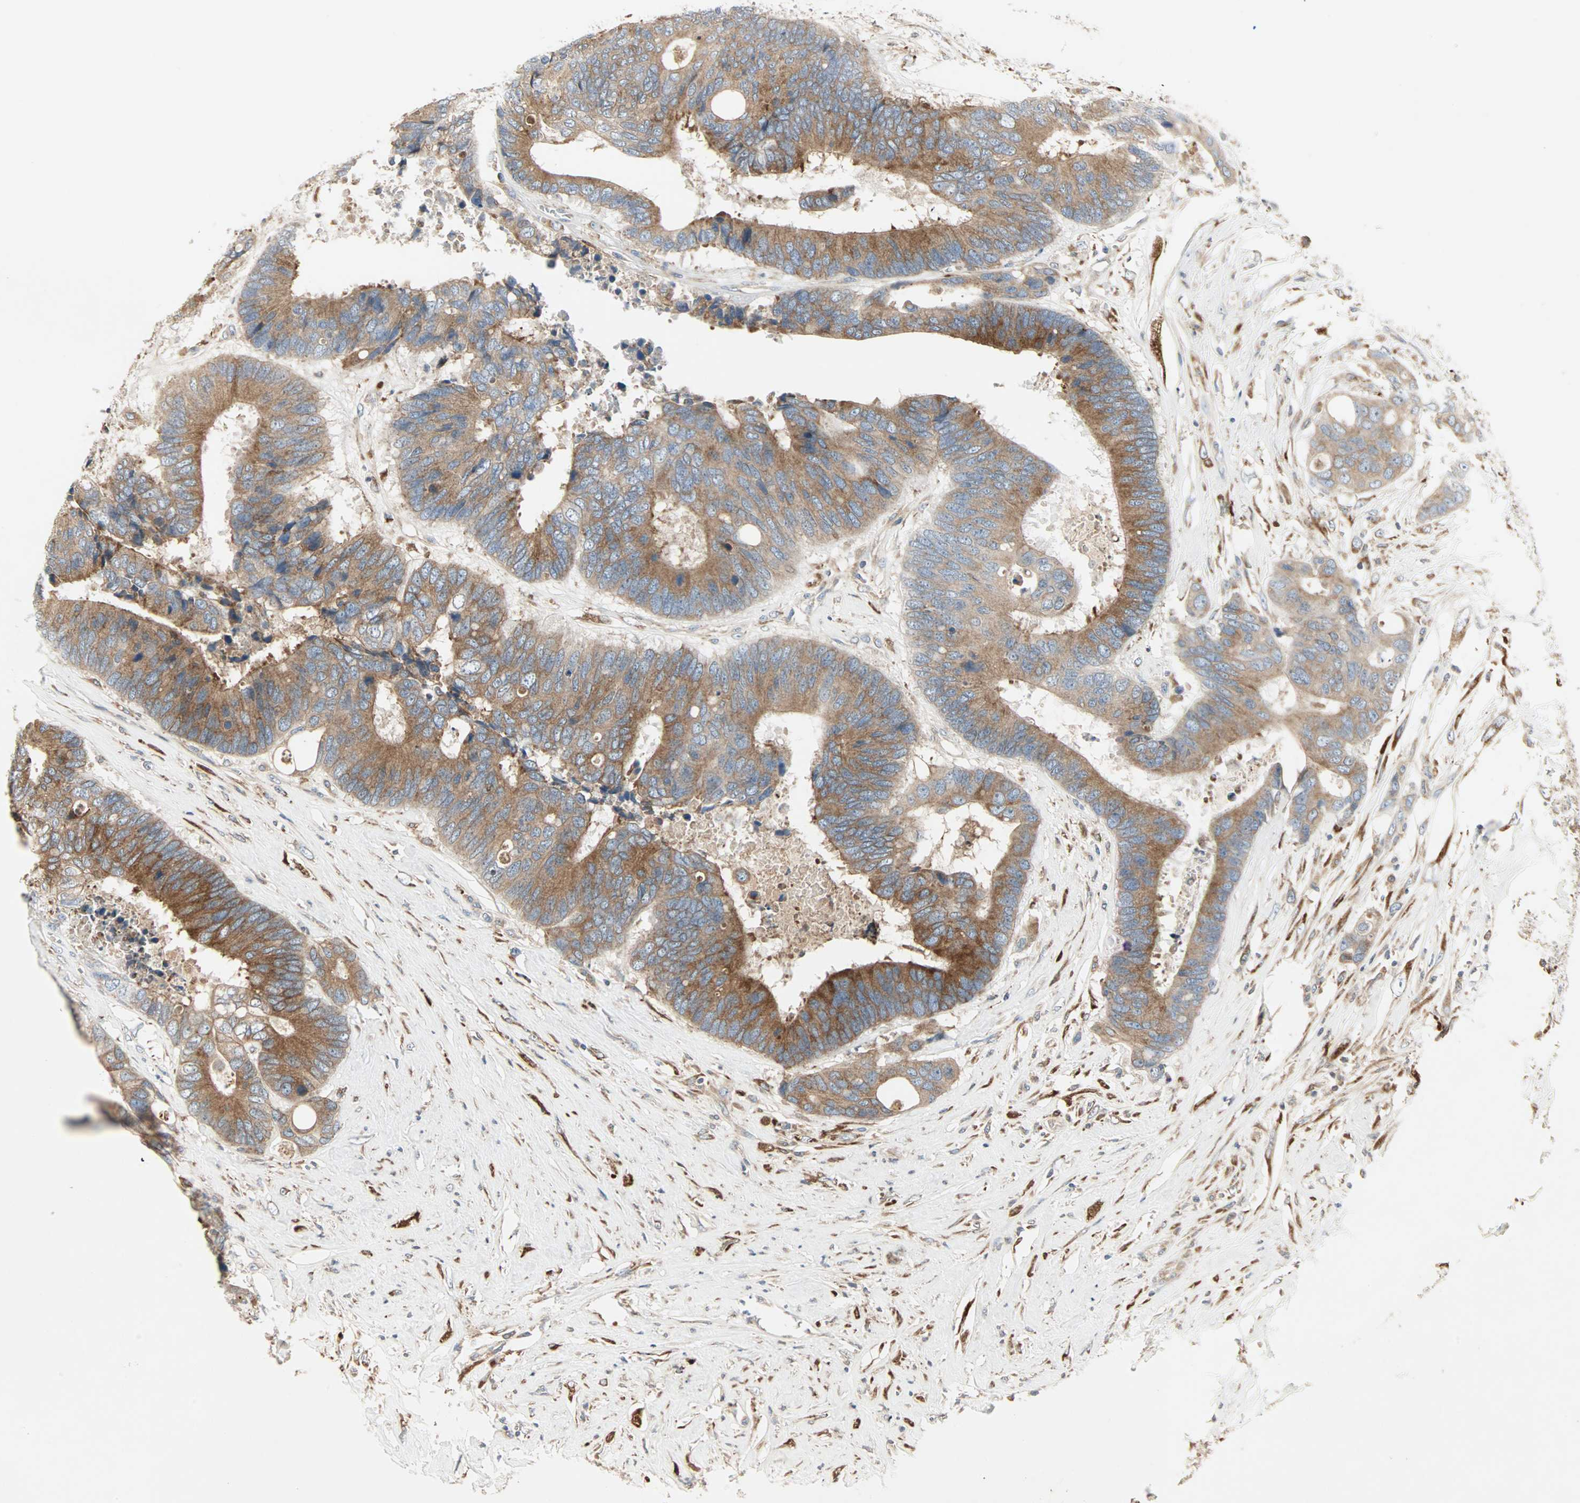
{"staining": {"intensity": "moderate", "quantity": ">75%", "location": "cytoplasmic/membranous"}, "tissue": "colorectal cancer", "cell_type": "Tumor cells", "image_type": "cancer", "snomed": [{"axis": "morphology", "description": "Adenocarcinoma, NOS"}, {"axis": "topography", "description": "Rectum"}], "caption": "Brown immunohistochemical staining in colorectal cancer (adenocarcinoma) reveals moderate cytoplasmic/membranous positivity in about >75% of tumor cells.", "gene": "H6PD", "patient": {"sex": "male", "age": 55}}